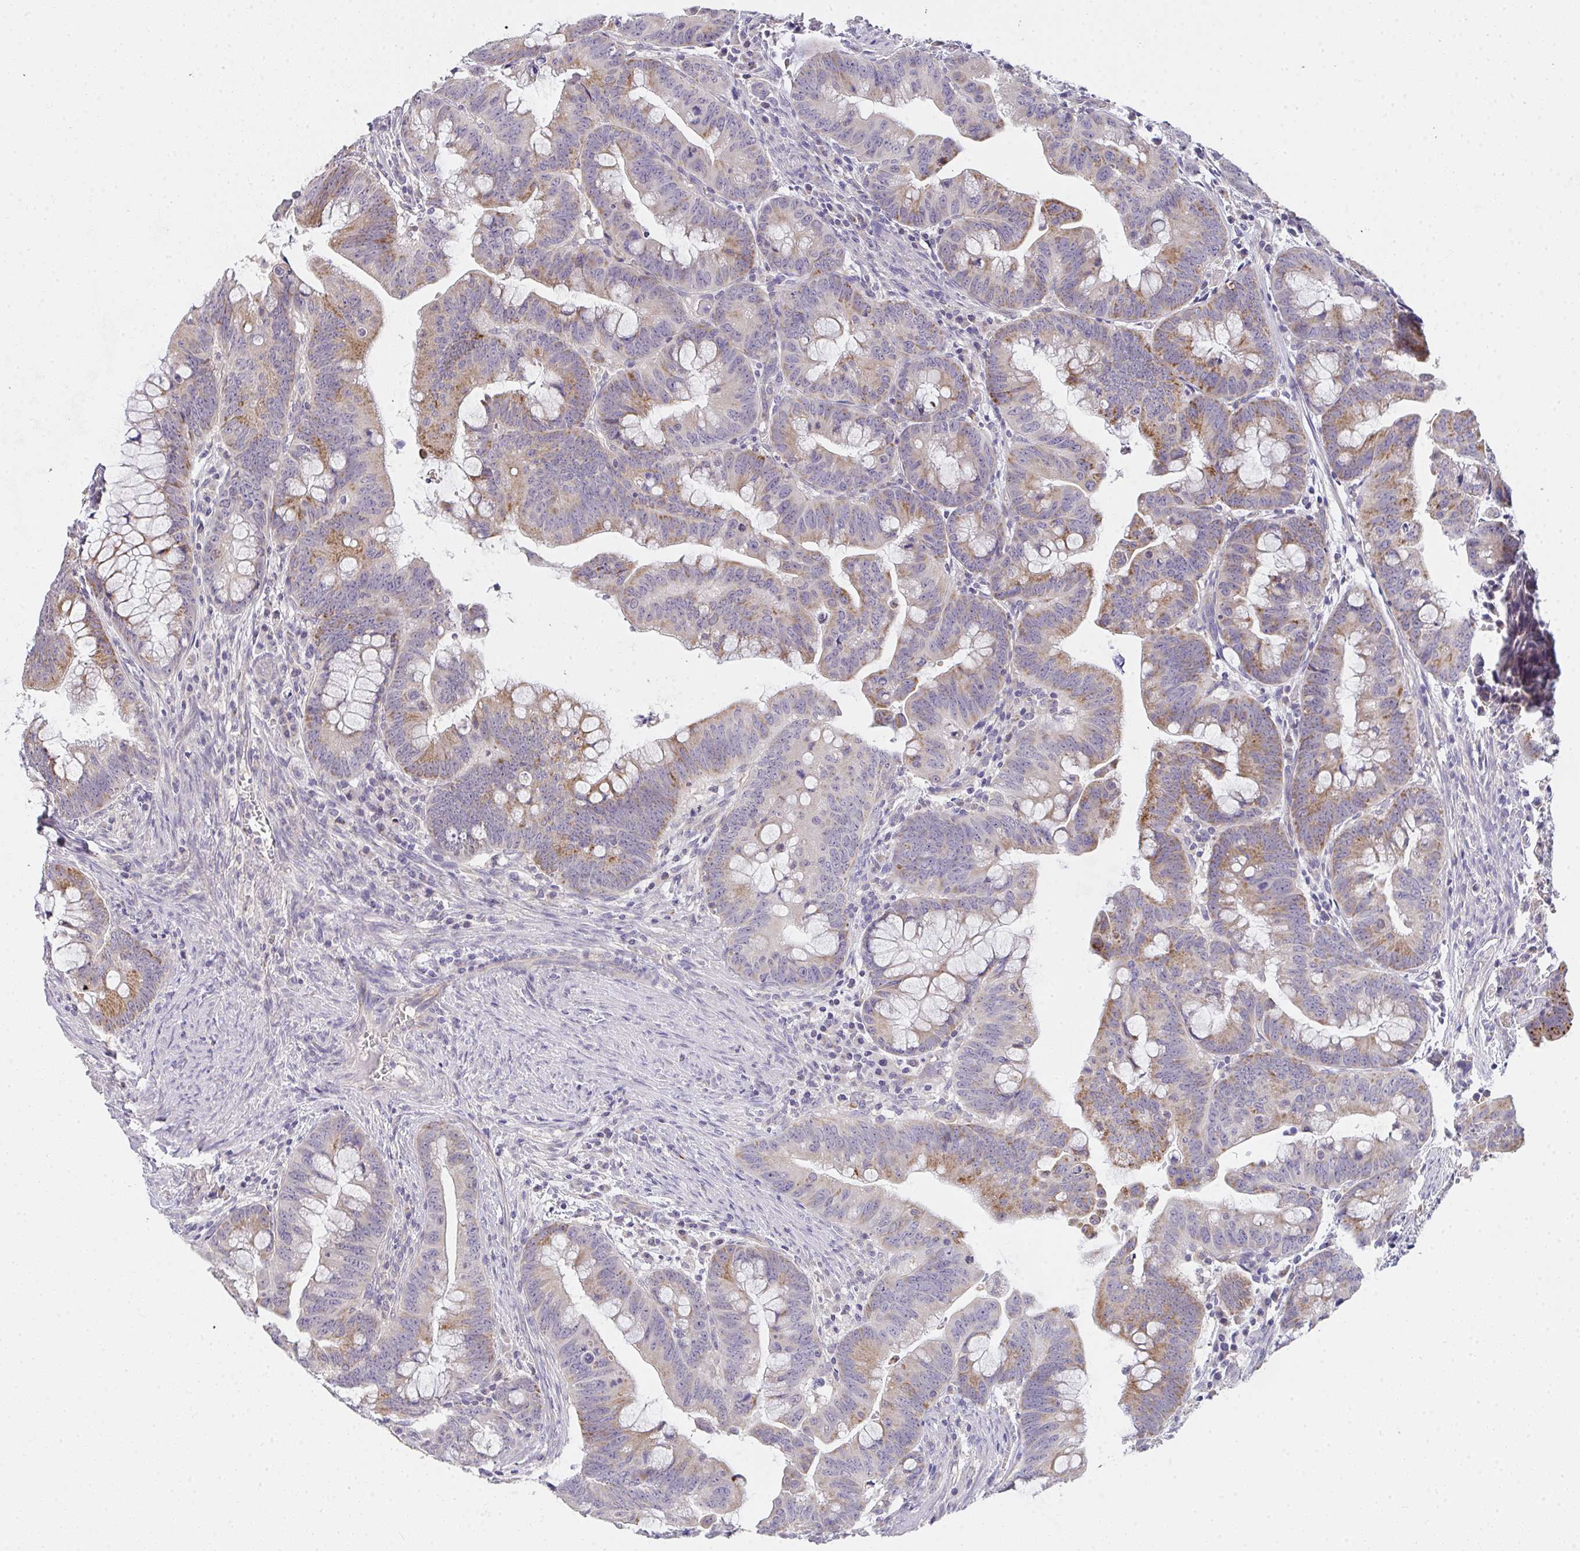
{"staining": {"intensity": "moderate", "quantity": "25%-75%", "location": "cytoplasmic/membranous"}, "tissue": "colorectal cancer", "cell_type": "Tumor cells", "image_type": "cancer", "snomed": [{"axis": "morphology", "description": "Adenocarcinoma, NOS"}, {"axis": "topography", "description": "Colon"}], "caption": "Protein expression analysis of colorectal cancer demonstrates moderate cytoplasmic/membranous expression in approximately 25%-75% of tumor cells.", "gene": "TMEM219", "patient": {"sex": "male", "age": 62}}